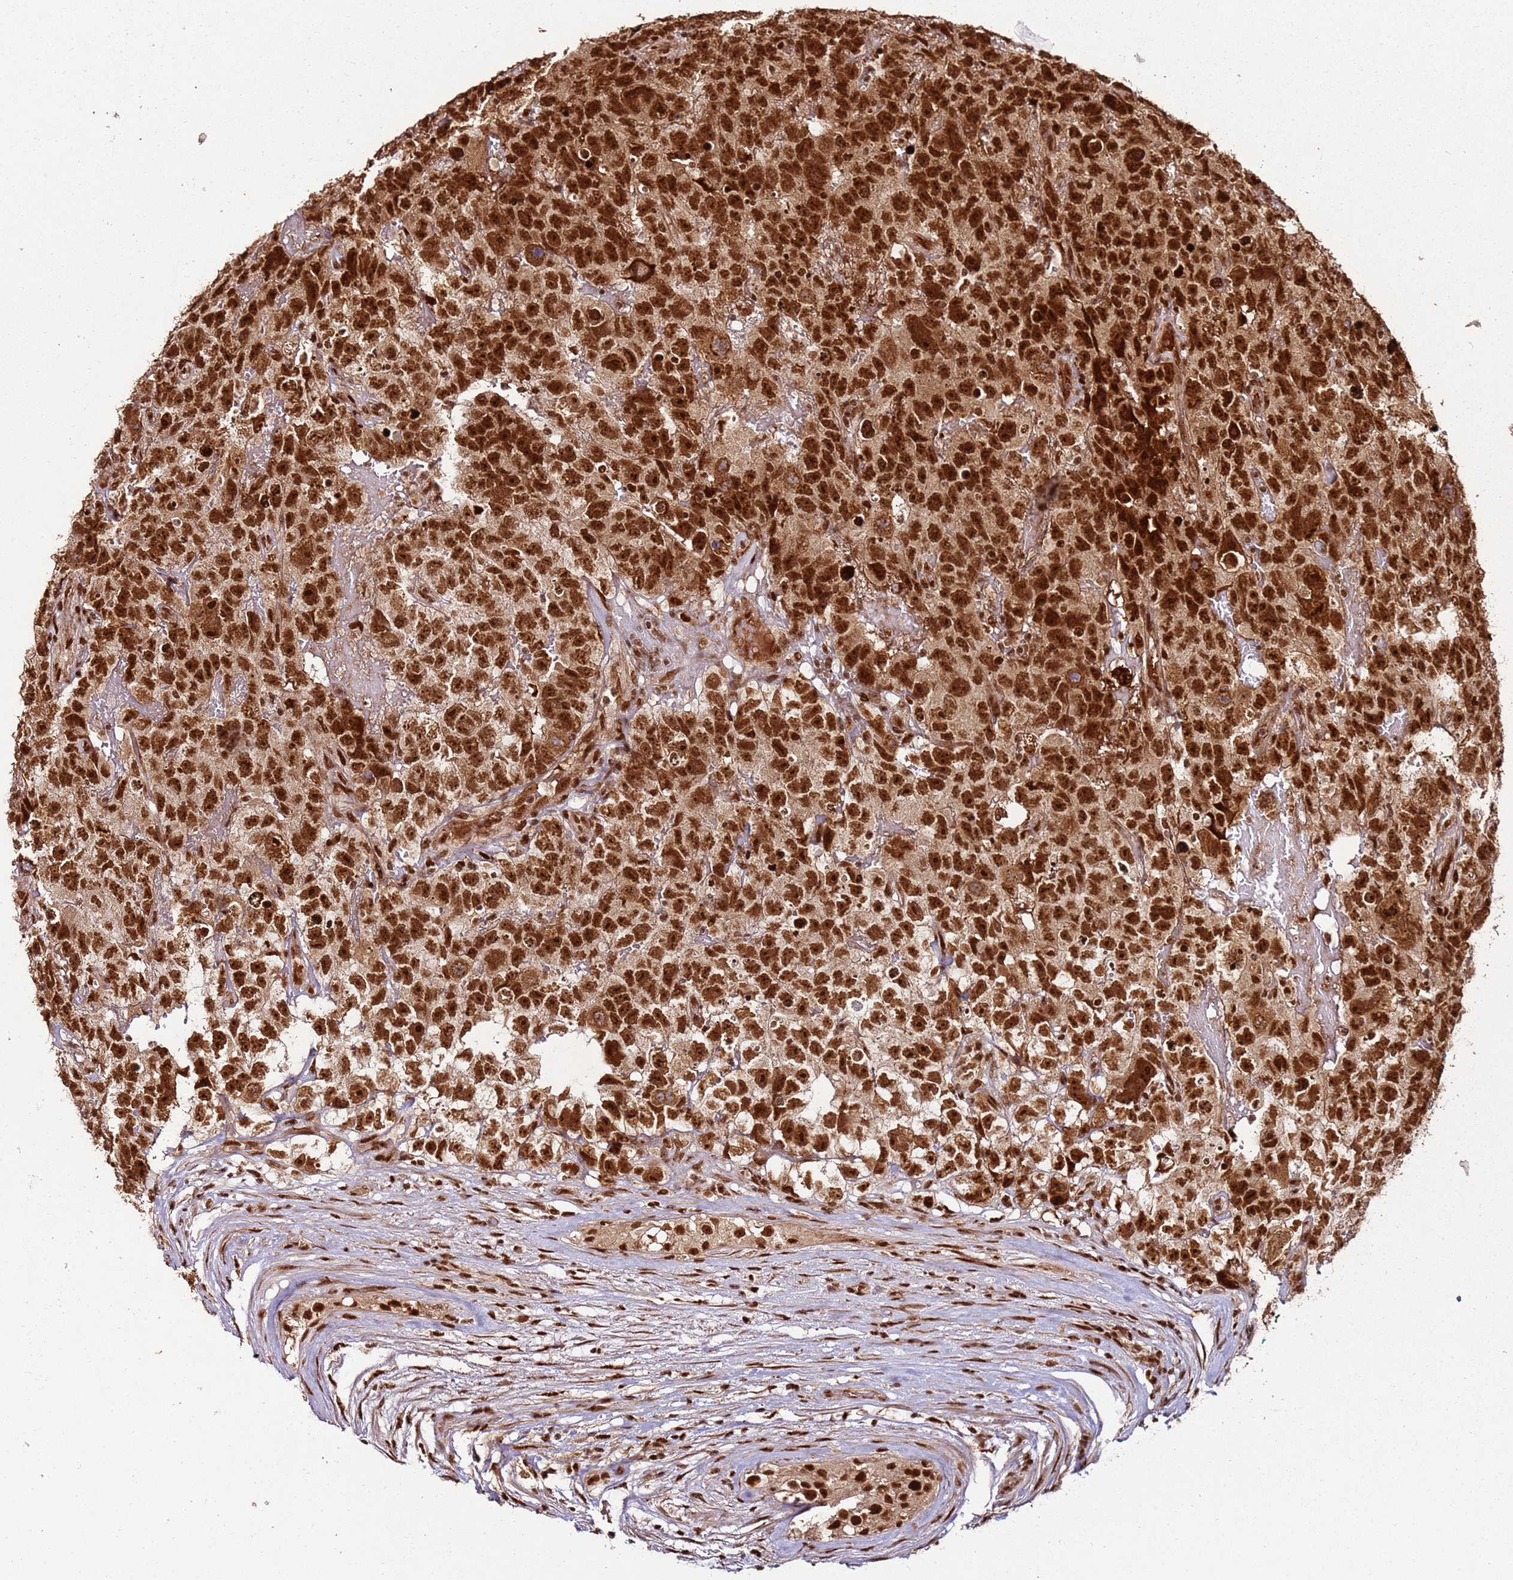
{"staining": {"intensity": "strong", "quantity": ">75%", "location": "nuclear"}, "tissue": "testis cancer", "cell_type": "Tumor cells", "image_type": "cancer", "snomed": [{"axis": "morphology", "description": "Carcinoma, Embryonal, NOS"}, {"axis": "topography", "description": "Testis"}], "caption": "Immunohistochemistry (IHC) photomicrograph of neoplastic tissue: testis cancer stained using immunohistochemistry (IHC) reveals high levels of strong protein expression localized specifically in the nuclear of tumor cells, appearing as a nuclear brown color.", "gene": "XRN2", "patient": {"sex": "male", "age": 45}}